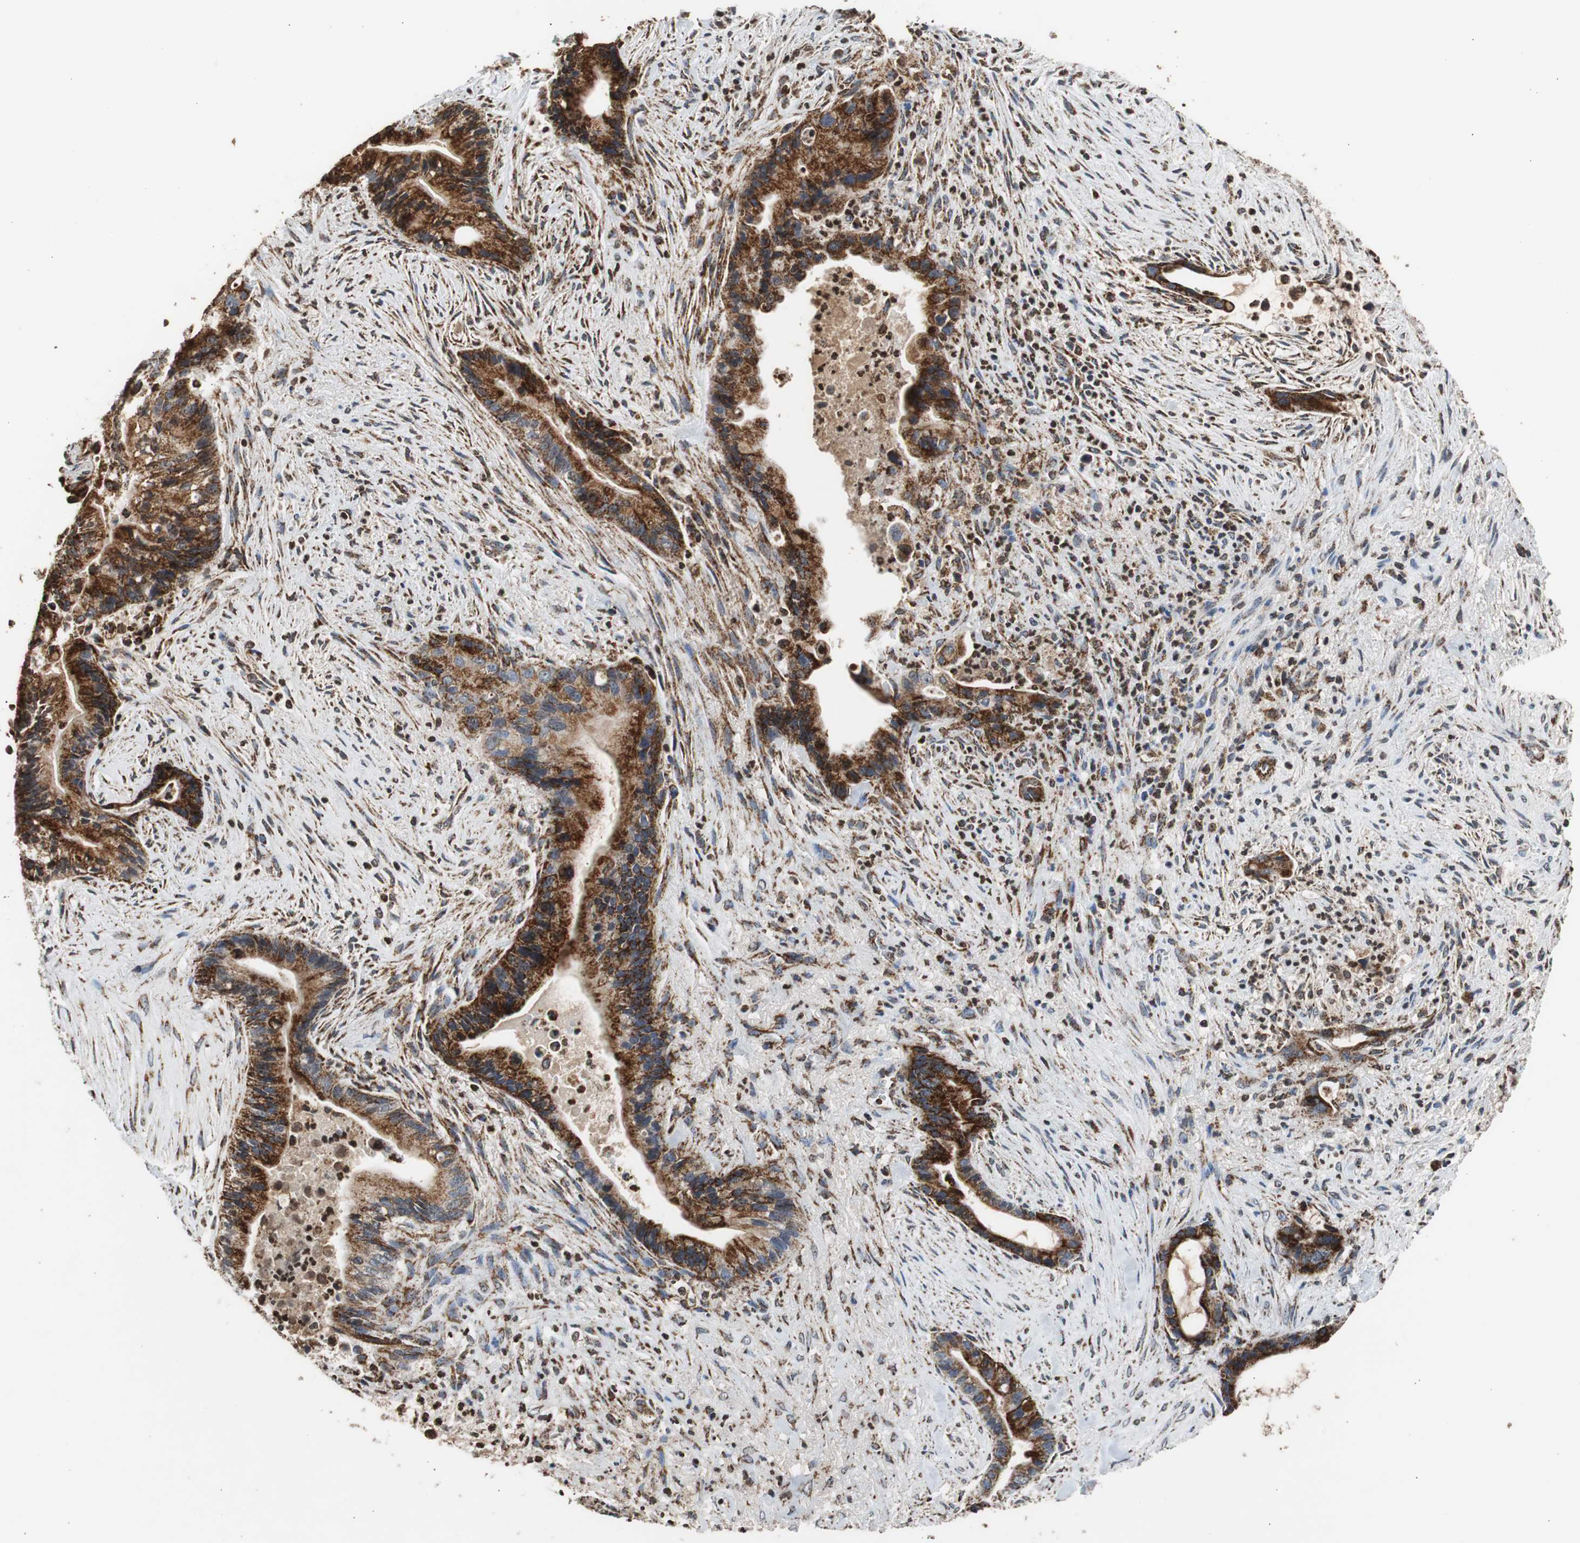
{"staining": {"intensity": "strong", "quantity": ">75%", "location": "cytoplasmic/membranous"}, "tissue": "liver cancer", "cell_type": "Tumor cells", "image_type": "cancer", "snomed": [{"axis": "morphology", "description": "Cholangiocarcinoma"}, {"axis": "topography", "description": "Liver"}], "caption": "High-magnification brightfield microscopy of liver cancer (cholangiocarcinoma) stained with DAB (brown) and counterstained with hematoxylin (blue). tumor cells exhibit strong cytoplasmic/membranous expression is identified in about>75% of cells.", "gene": "HSPA9", "patient": {"sex": "female", "age": 55}}